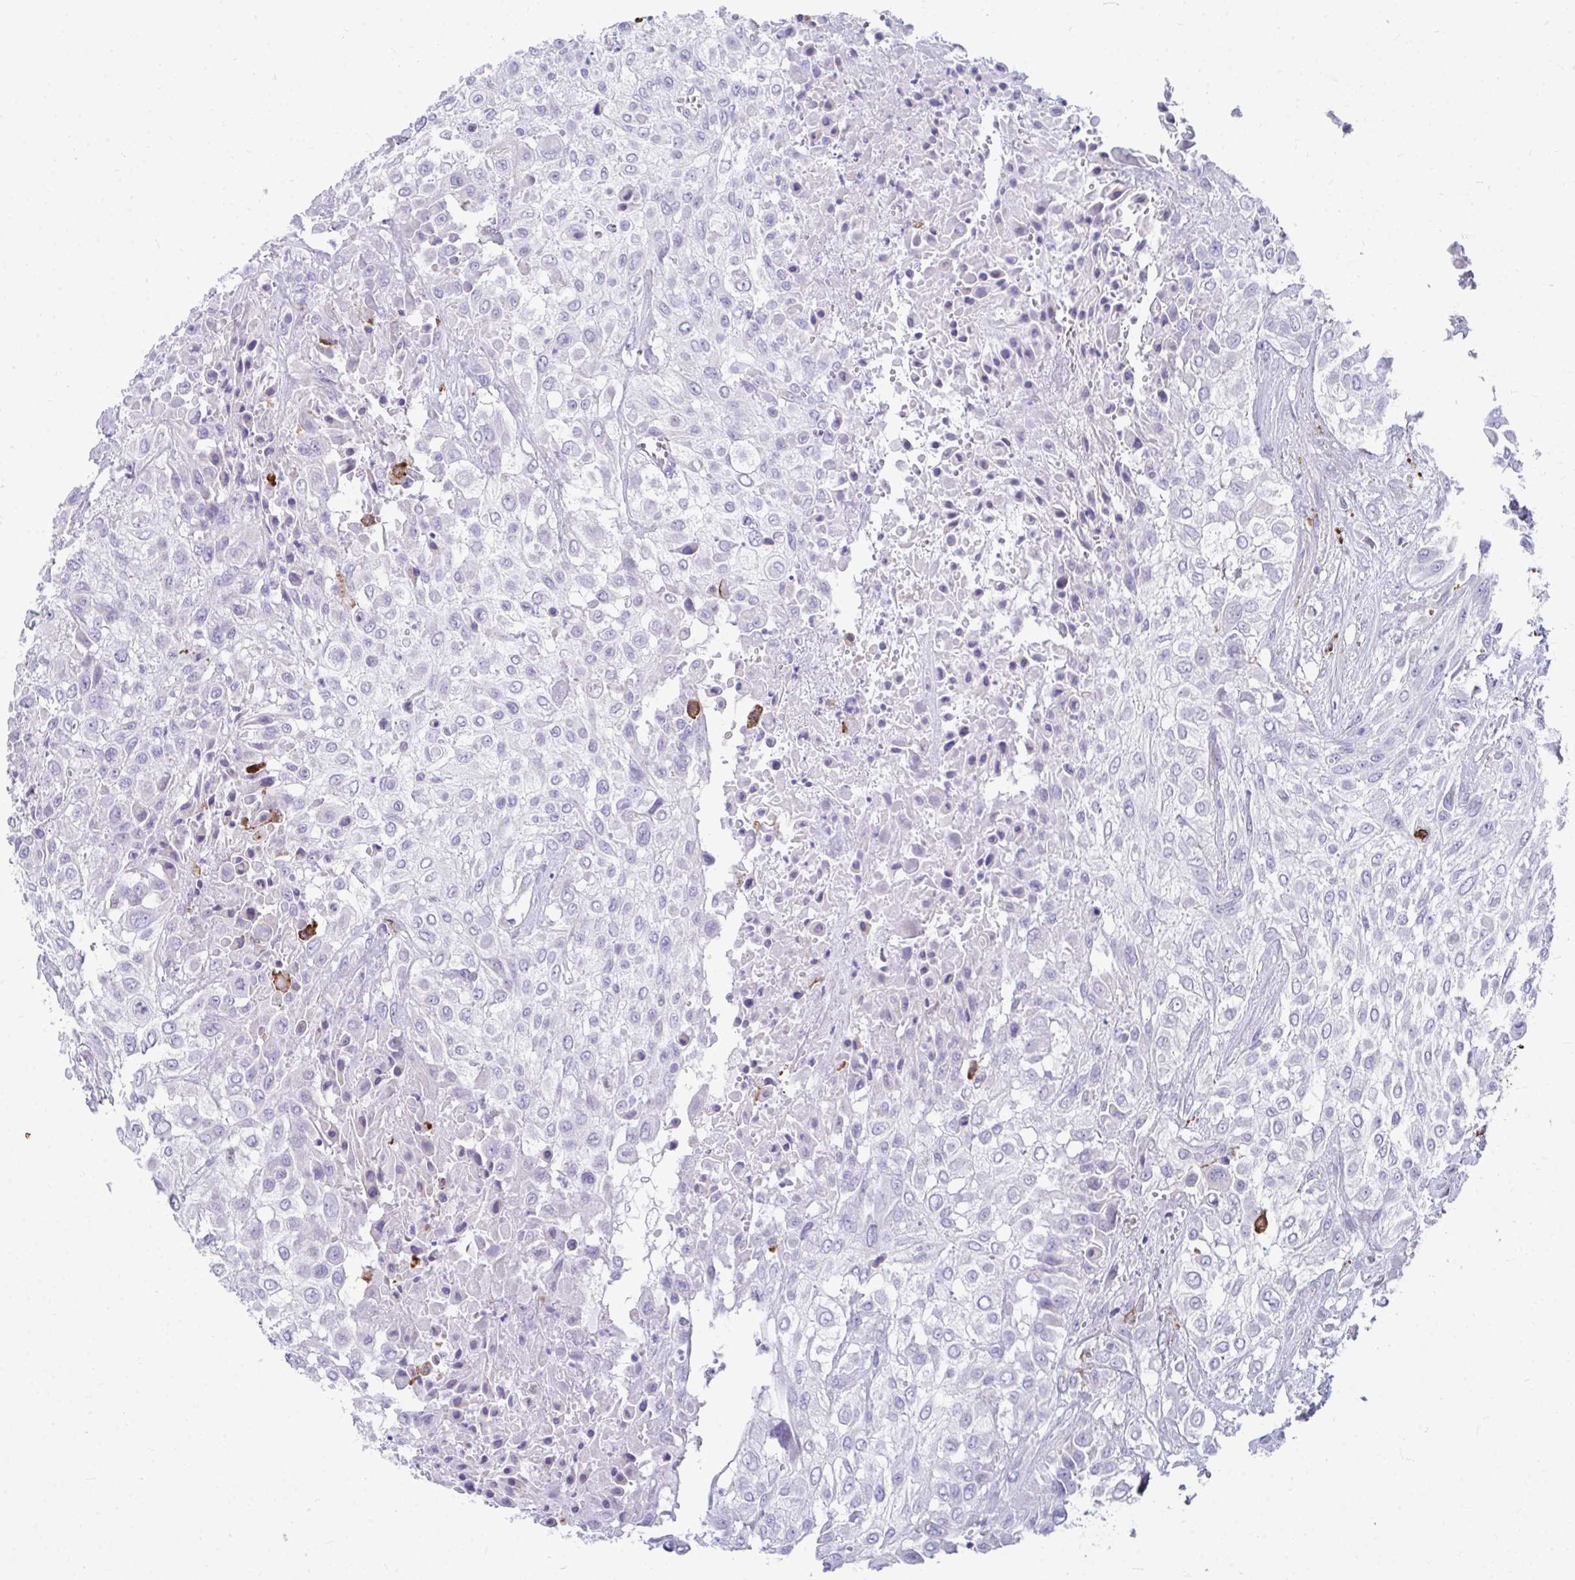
{"staining": {"intensity": "negative", "quantity": "none", "location": "none"}, "tissue": "urothelial cancer", "cell_type": "Tumor cells", "image_type": "cancer", "snomed": [{"axis": "morphology", "description": "Urothelial carcinoma, High grade"}, {"axis": "topography", "description": "Urinary bladder"}], "caption": "A high-resolution histopathology image shows immunohistochemistry staining of urothelial cancer, which demonstrates no significant expression in tumor cells.", "gene": "CD163", "patient": {"sex": "male", "age": 57}}